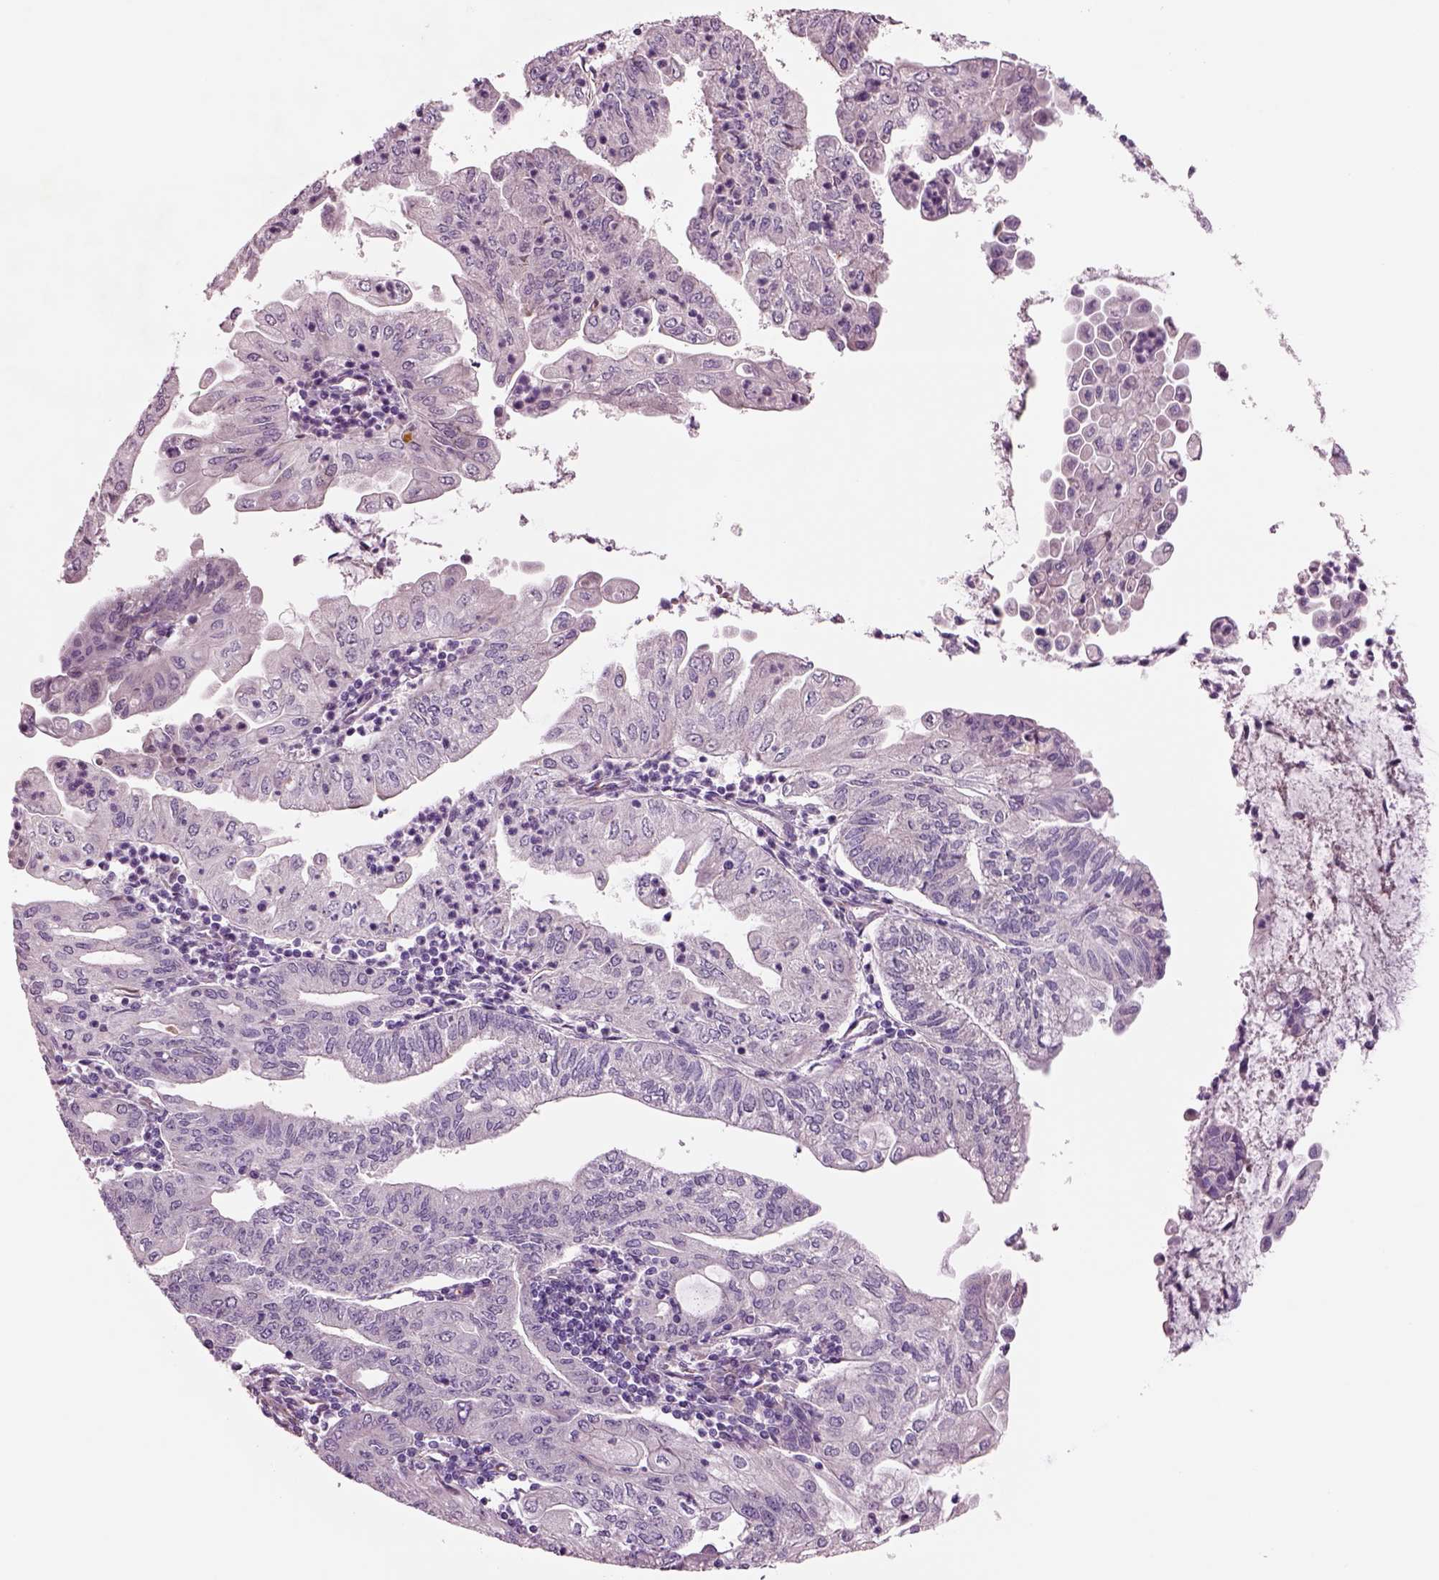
{"staining": {"intensity": "negative", "quantity": "none", "location": "none"}, "tissue": "endometrial cancer", "cell_type": "Tumor cells", "image_type": "cancer", "snomed": [{"axis": "morphology", "description": "Adenocarcinoma, NOS"}, {"axis": "topography", "description": "Endometrium"}], "caption": "This is an immunohistochemistry photomicrograph of endometrial adenocarcinoma. There is no expression in tumor cells.", "gene": "PLPP7", "patient": {"sex": "female", "age": 55}}